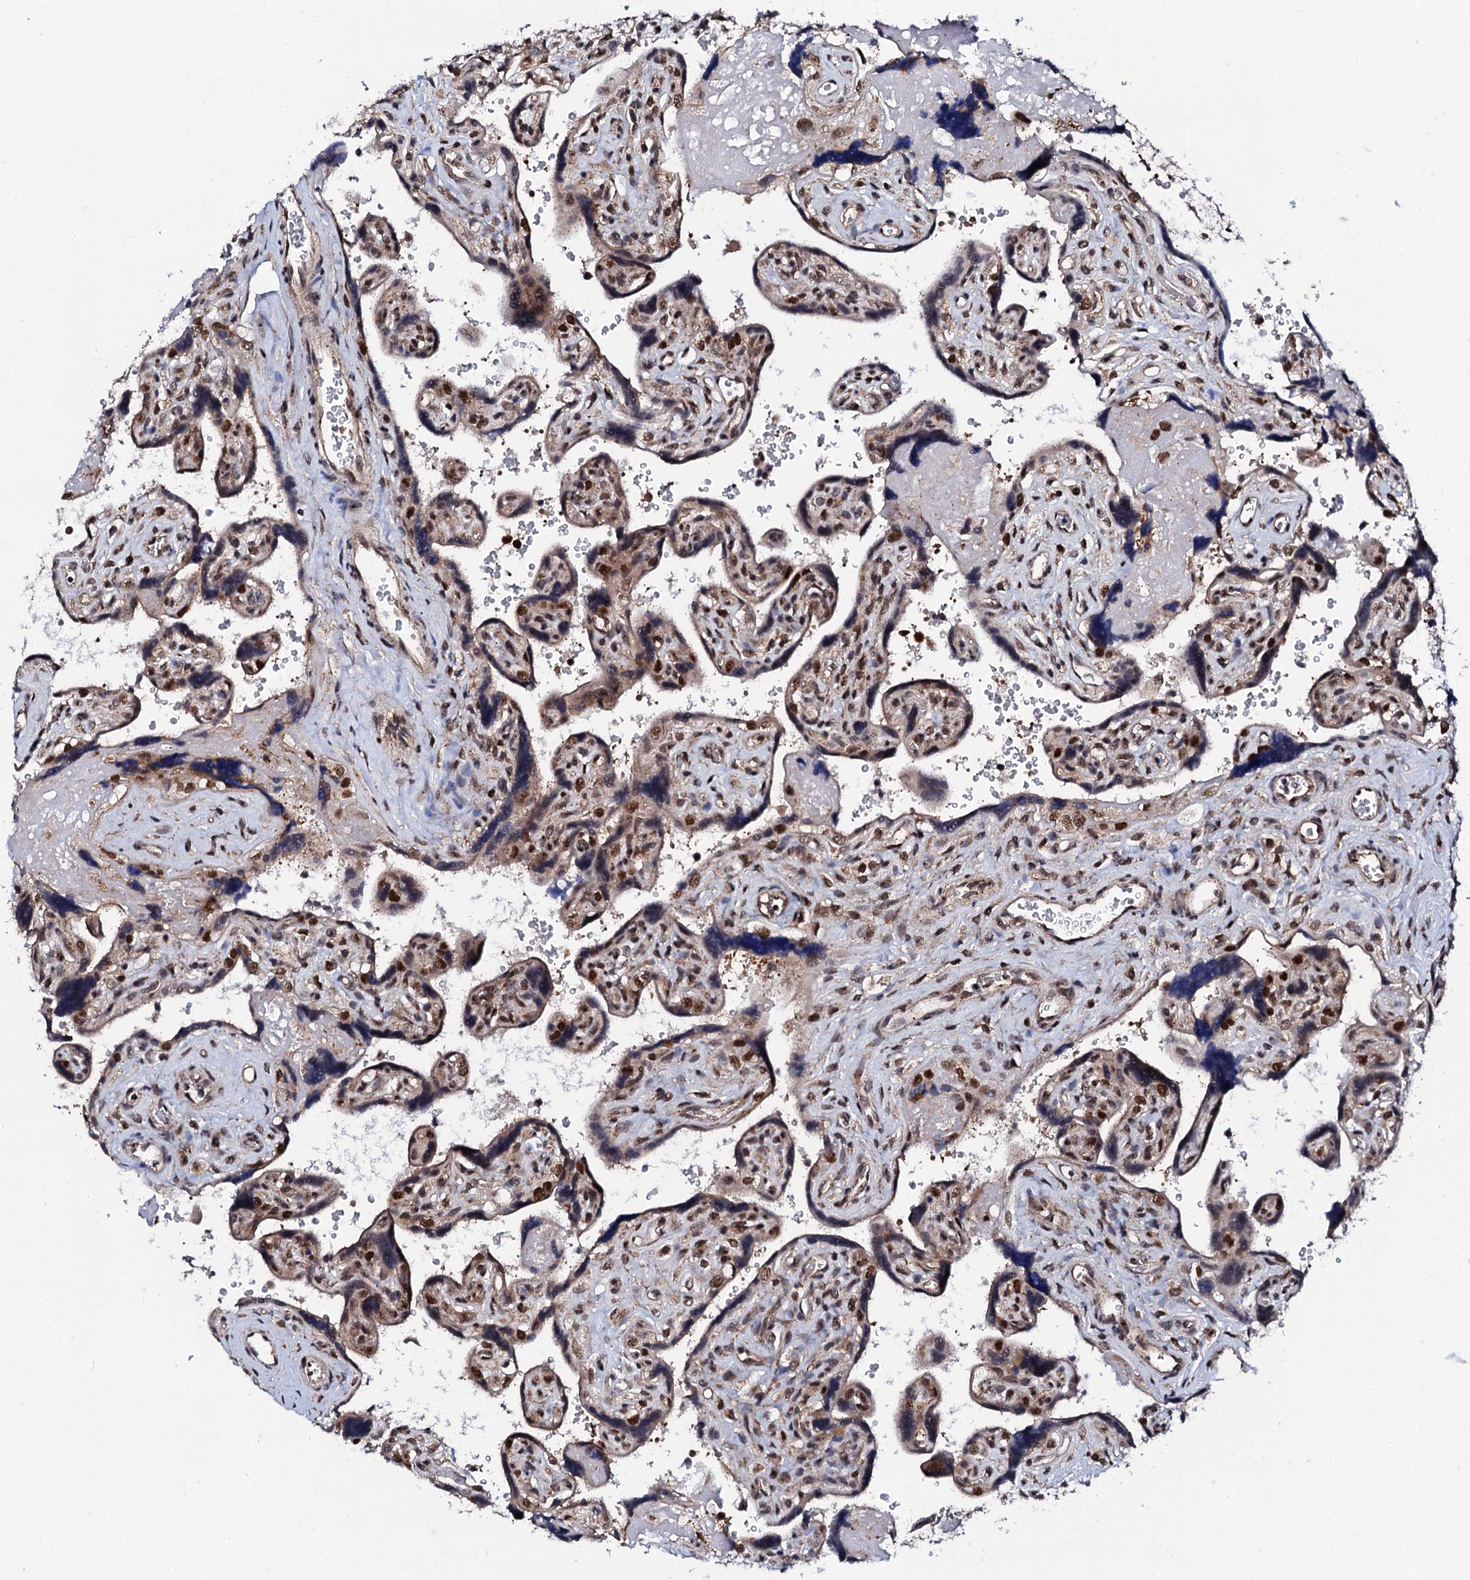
{"staining": {"intensity": "moderate", "quantity": "25%-75%", "location": "nuclear"}, "tissue": "placenta", "cell_type": "Trophoblastic cells", "image_type": "normal", "snomed": [{"axis": "morphology", "description": "Normal tissue, NOS"}, {"axis": "topography", "description": "Placenta"}], "caption": "Immunohistochemistry (IHC) (DAB (3,3'-diaminobenzidine)) staining of benign placenta demonstrates moderate nuclear protein expression in about 25%-75% of trophoblastic cells. The staining was performed using DAB to visualize the protein expression in brown, while the nuclei were stained in blue with hematoxylin (Magnification: 20x).", "gene": "CSTF3", "patient": {"sex": "female", "age": 39}}